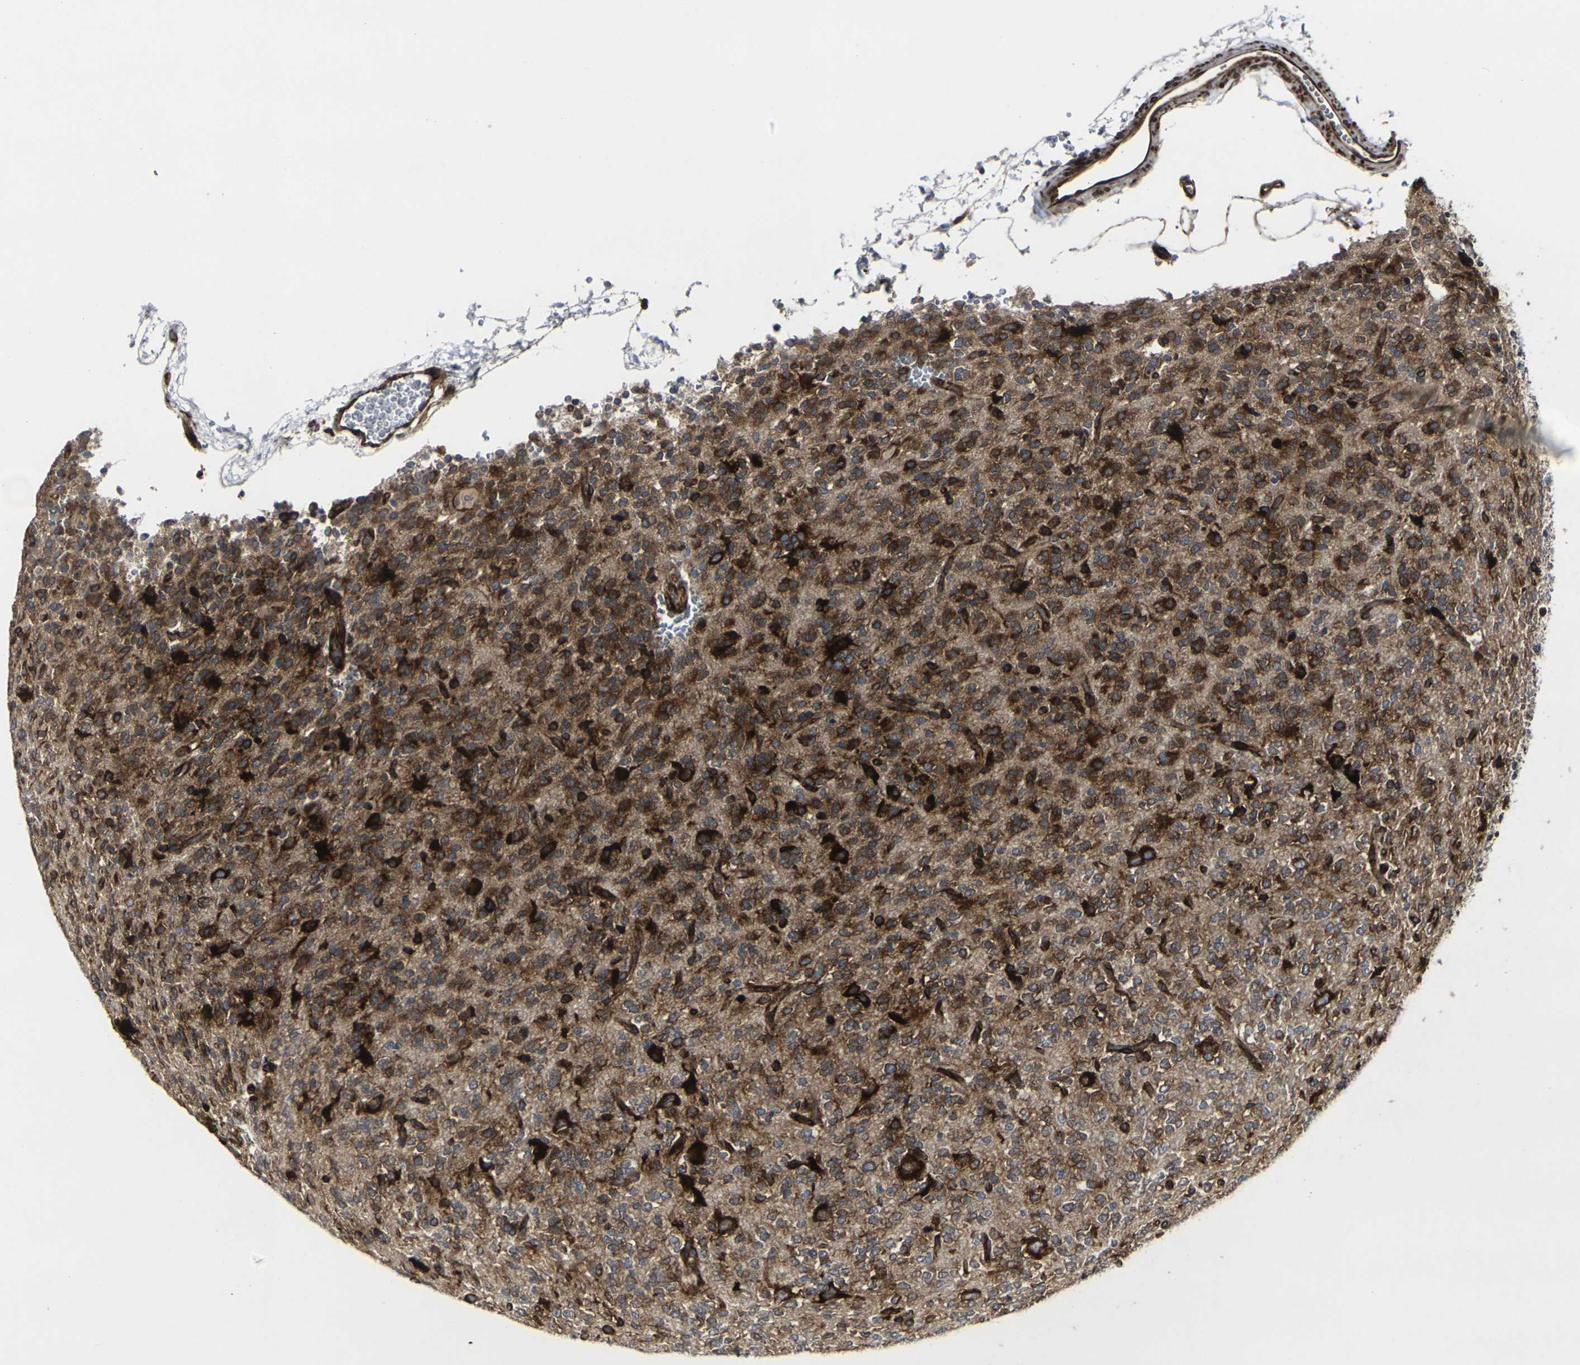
{"staining": {"intensity": "strong", "quantity": "<25%", "location": "cytoplasmic/membranous"}, "tissue": "glioma", "cell_type": "Tumor cells", "image_type": "cancer", "snomed": [{"axis": "morphology", "description": "Glioma, malignant, Low grade"}, {"axis": "topography", "description": "Brain"}], "caption": "DAB (3,3'-diaminobenzidine) immunohistochemical staining of human glioma displays strong cytoplasmic/membranous protein expression in about <25% of tumor cells. (DAB (3,3'-diaminobenzidine) = brown stain, brightfield microscopy at high magnification).", "gene": "MARCHF2", "patient": {"sex": "male", "age": 38}}